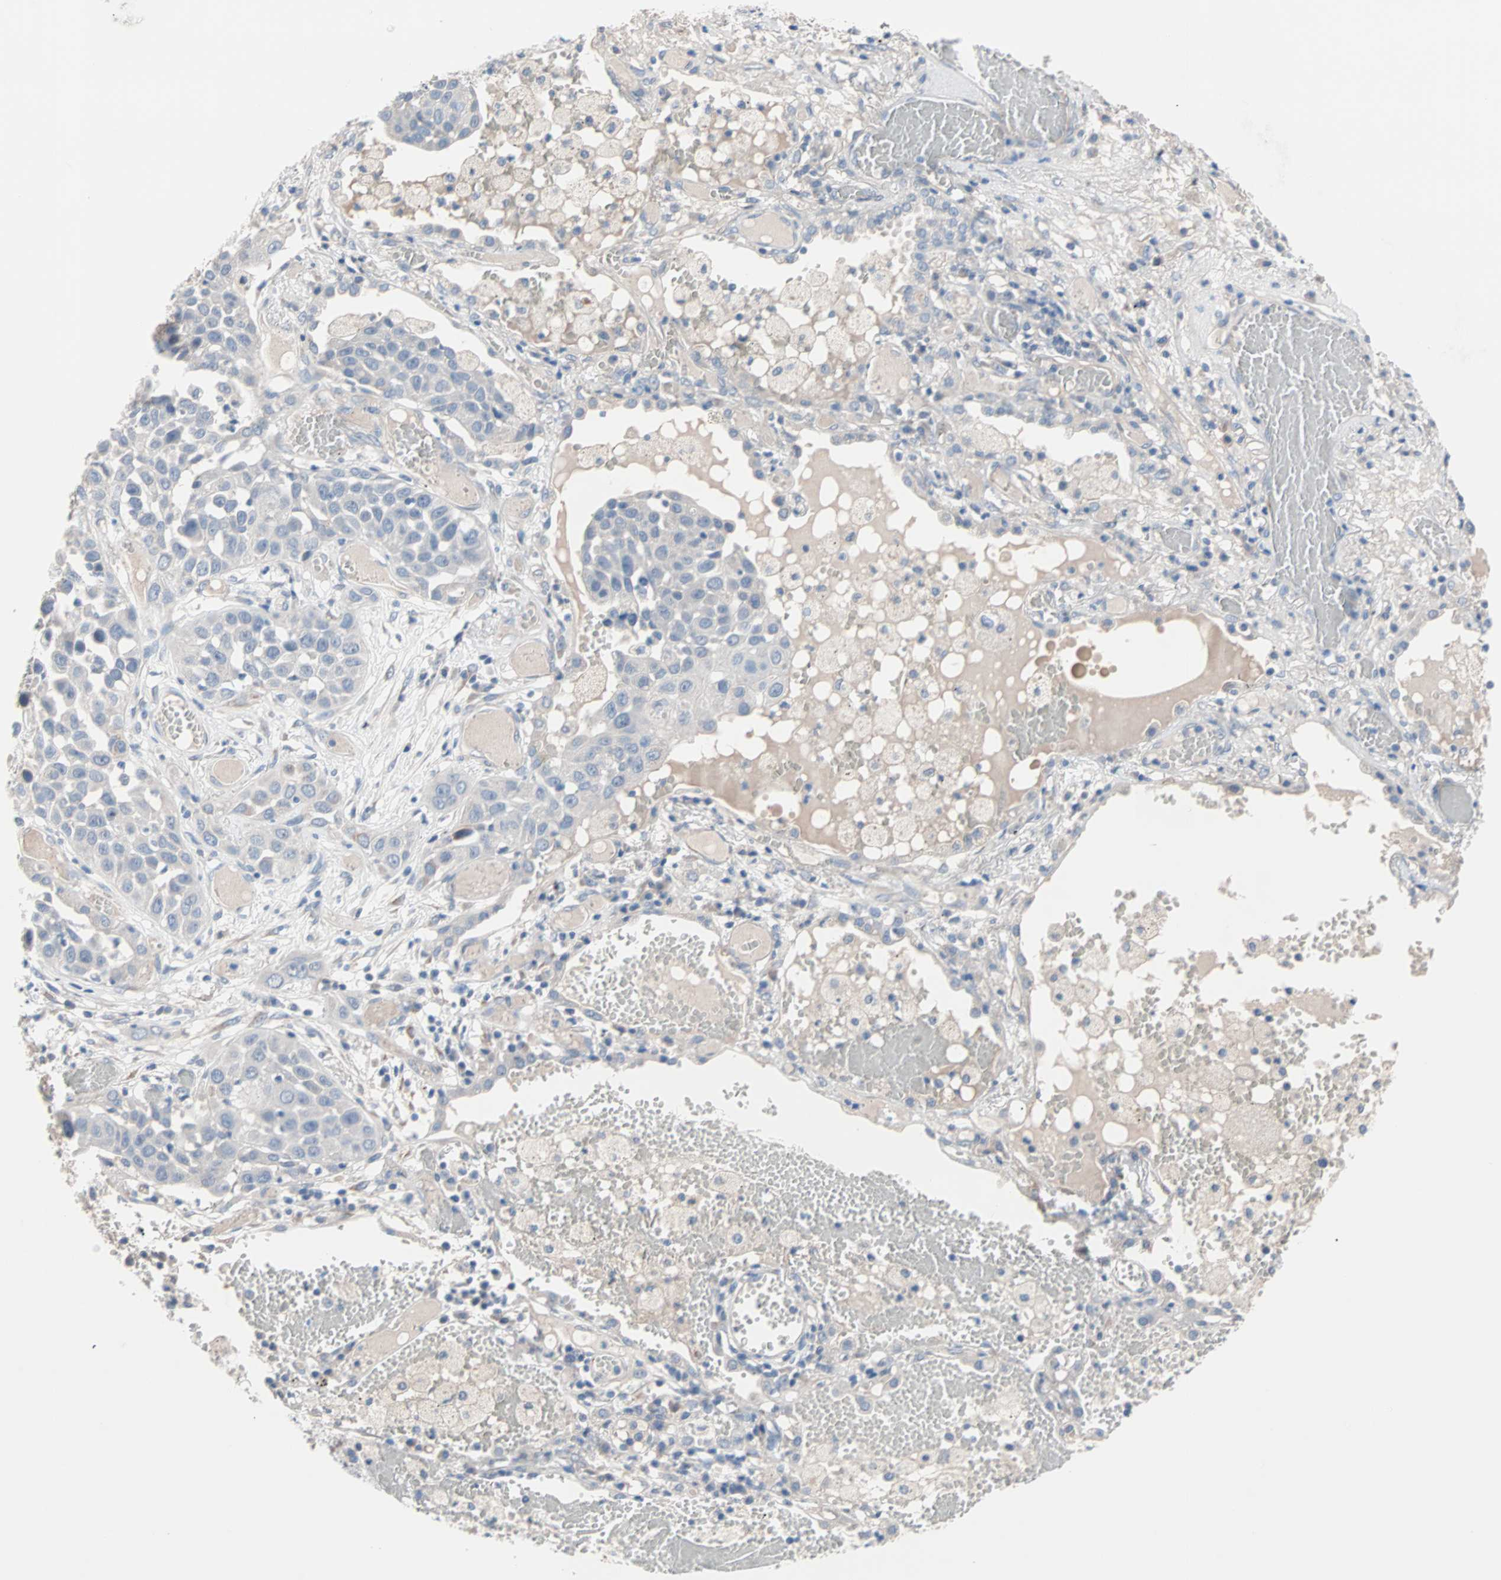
{"staining": {"intensity": "negative", "quantity": "none", "location": "none"}, "tissue": "lung cancer", "cell_type": "Tumor cells", "image_type": "cancer", "snomed": [{"axis": "morphology", "description": "Squamous cell carcinoma, NOS"}, {"axis": "topography", "description": "Lung"}], "caption": "DAB (3,3'-diaminobenzidine) immunohistochemical staining of lung cancer exhibits no significant staining in tumor cells.", "gene": "ULBP1", "patient": {"sex": "male", "age": 71}}